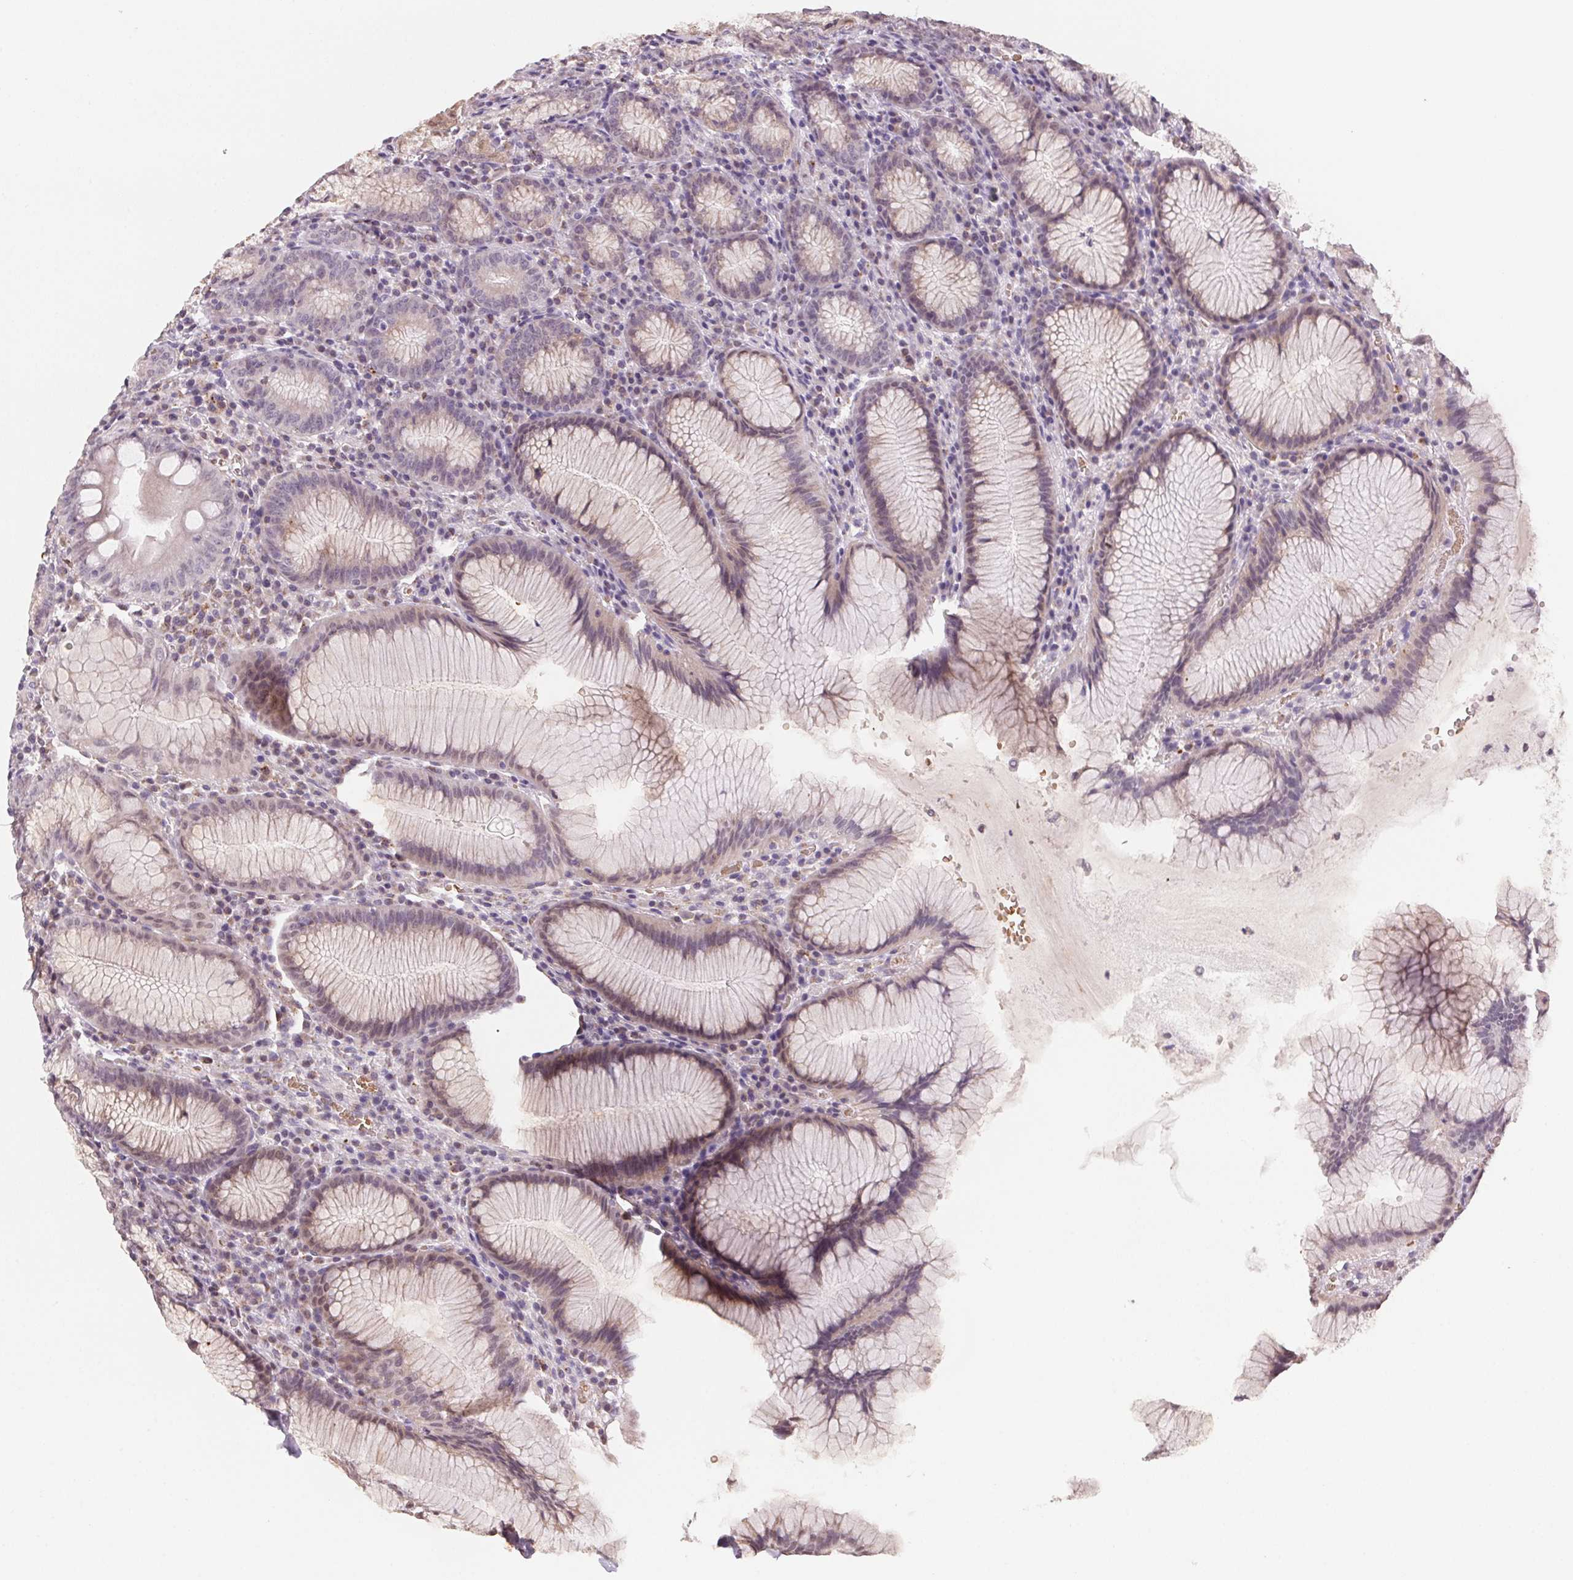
{"staining": {"intensity": "moderate", "quantity": "25%-75%", "location": "cytoplasmic/membranous,nuclear"}, "tissue": "stomach", "cell_type": "Glandular cells", "image_type": "normal", "snomed": [{"axis": "morphology", "description": "Normal tissue, NOS"}, {"axis": "topography", "description": "Stomach"}], "caption": "Immunohistochemistry (IHC) (DAB (3,3'-diaminobenzidine)) staining of normal stomach demonstrates moderate cytoplasmic/membranous,nuclear protein staining in about 25%-75% of glandular cells. (Brightfield microscopy of DAB IHC at high magnification).", "gene": "METTL13", "patient": {"sex": "male", "age": 55}}